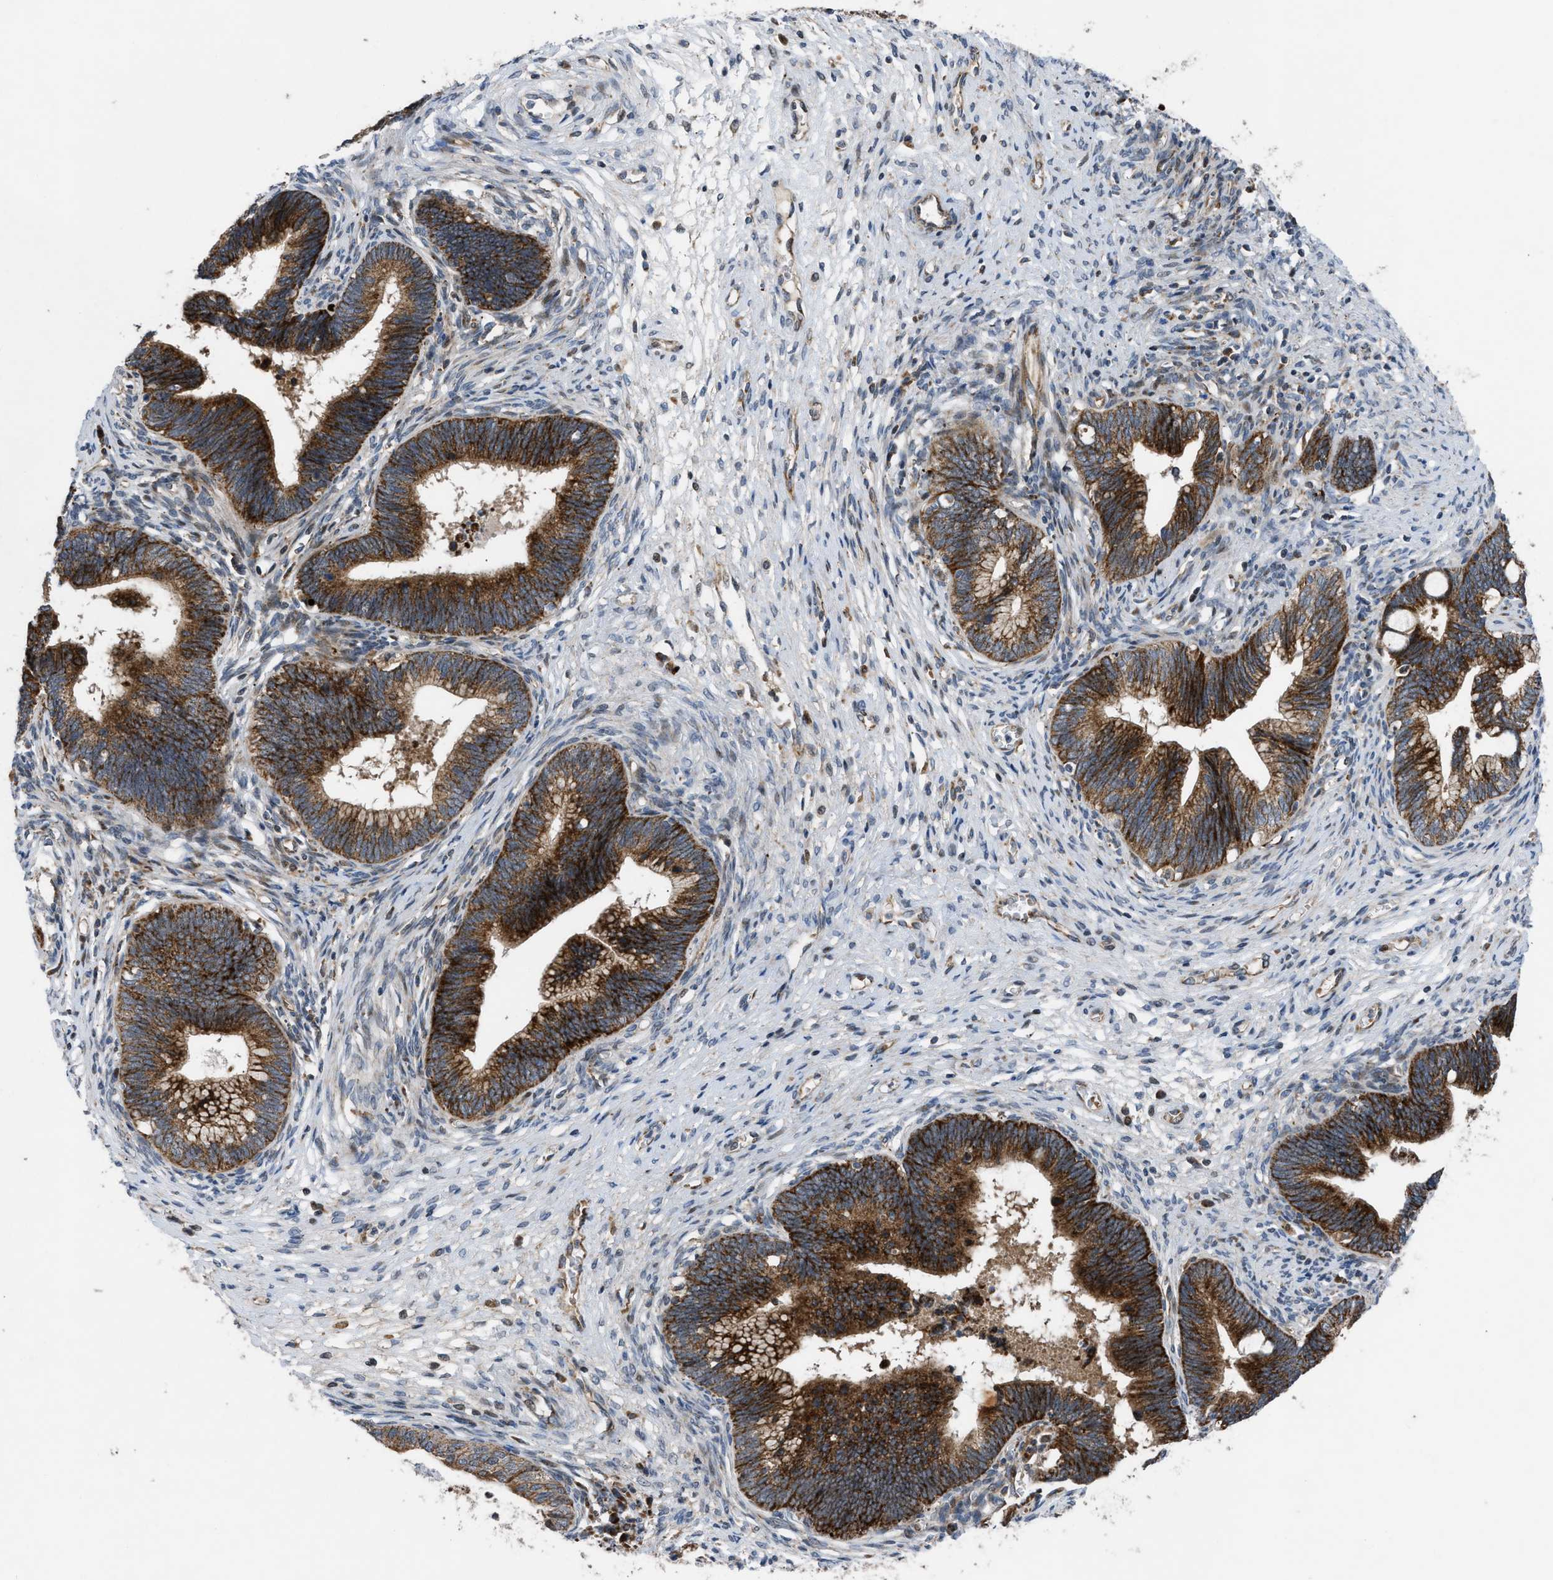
{"staining": {"intensity": "strong", "quantity": ">75%", "location": "cytoplasmic/membranous"}, "tissue": "cervical cancer", "cell_type": "Tumor cells", "image_type": "cancer", "snomed": [{"axis": "morphology", "description": "Adenocarcinoma, NOS"}, {"axis": "topography", "description": "Cervix"}], "caption": "Immunohistochemistry photomicrograph of neoplastic tissue: human cervical cancer (adenocarcinoma) stained using immunohistochemistry (IHC) demonstrates high levels of strong protein expression localized specifically in the cytoplasmic/membranous of tumor cells, appearing as a cytoplasmic/membranous brown color.", "gene": "AP3M2", "patient": {"sex": "female", "age": 44}}